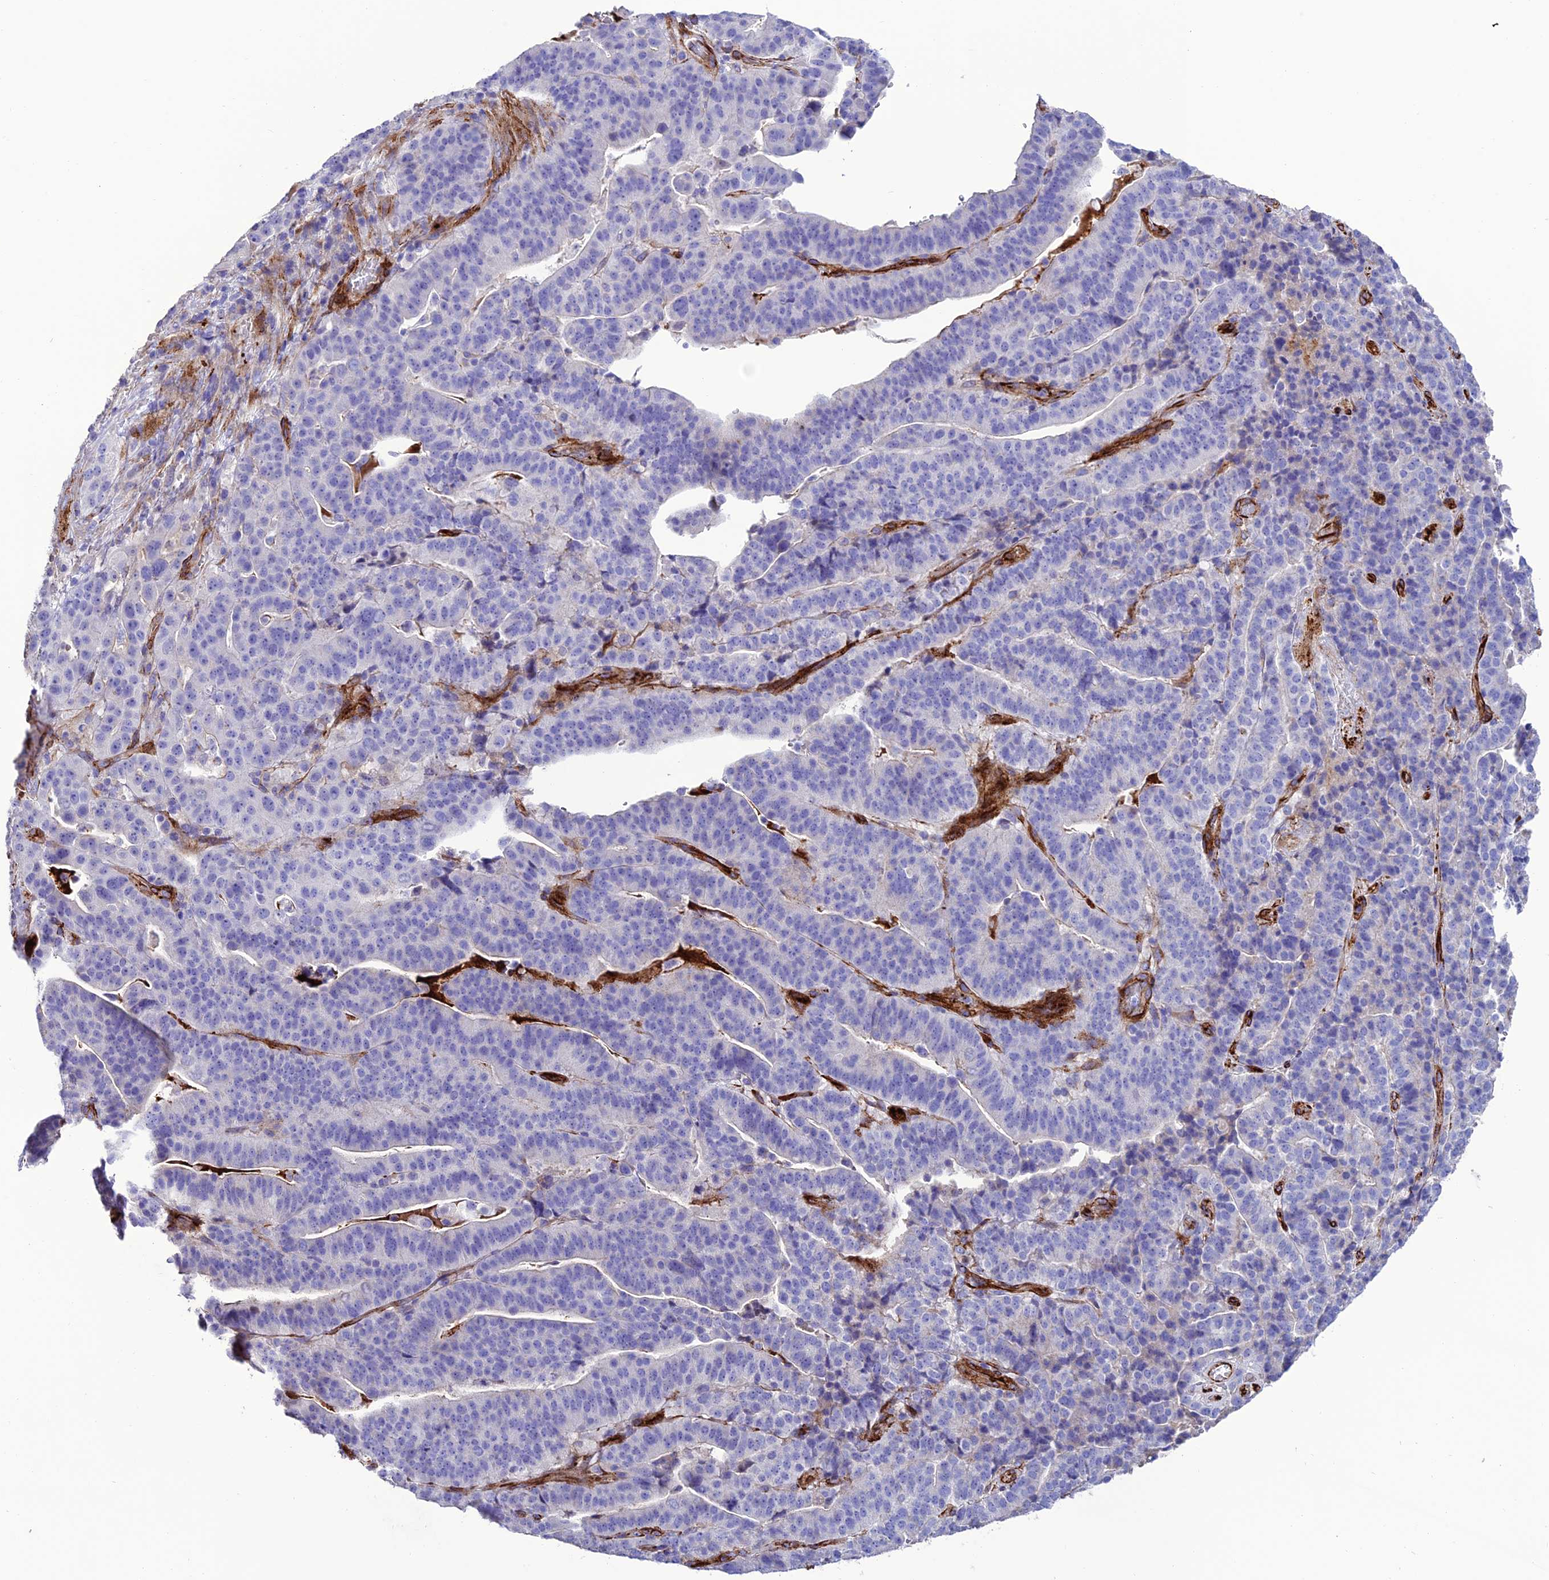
{"staining": {"intensity": "negative", "quantity": "none", "location": "none"}, "tissue": "stomach cancer", "cell_type": "Tumor cells", "image_type": "cancer", "snomed": [{"axis": "morphology", "description": "Adenocarcinoma, NOS"}, {"axis": "topography", "description": "Stomach"}], "caption": "Immunohistochemical staining of human stomach cancer demonstrates no significant staining in tumor cells.", "gene": "REX1BD", "patient": {"sex": "male", "age": 48}}